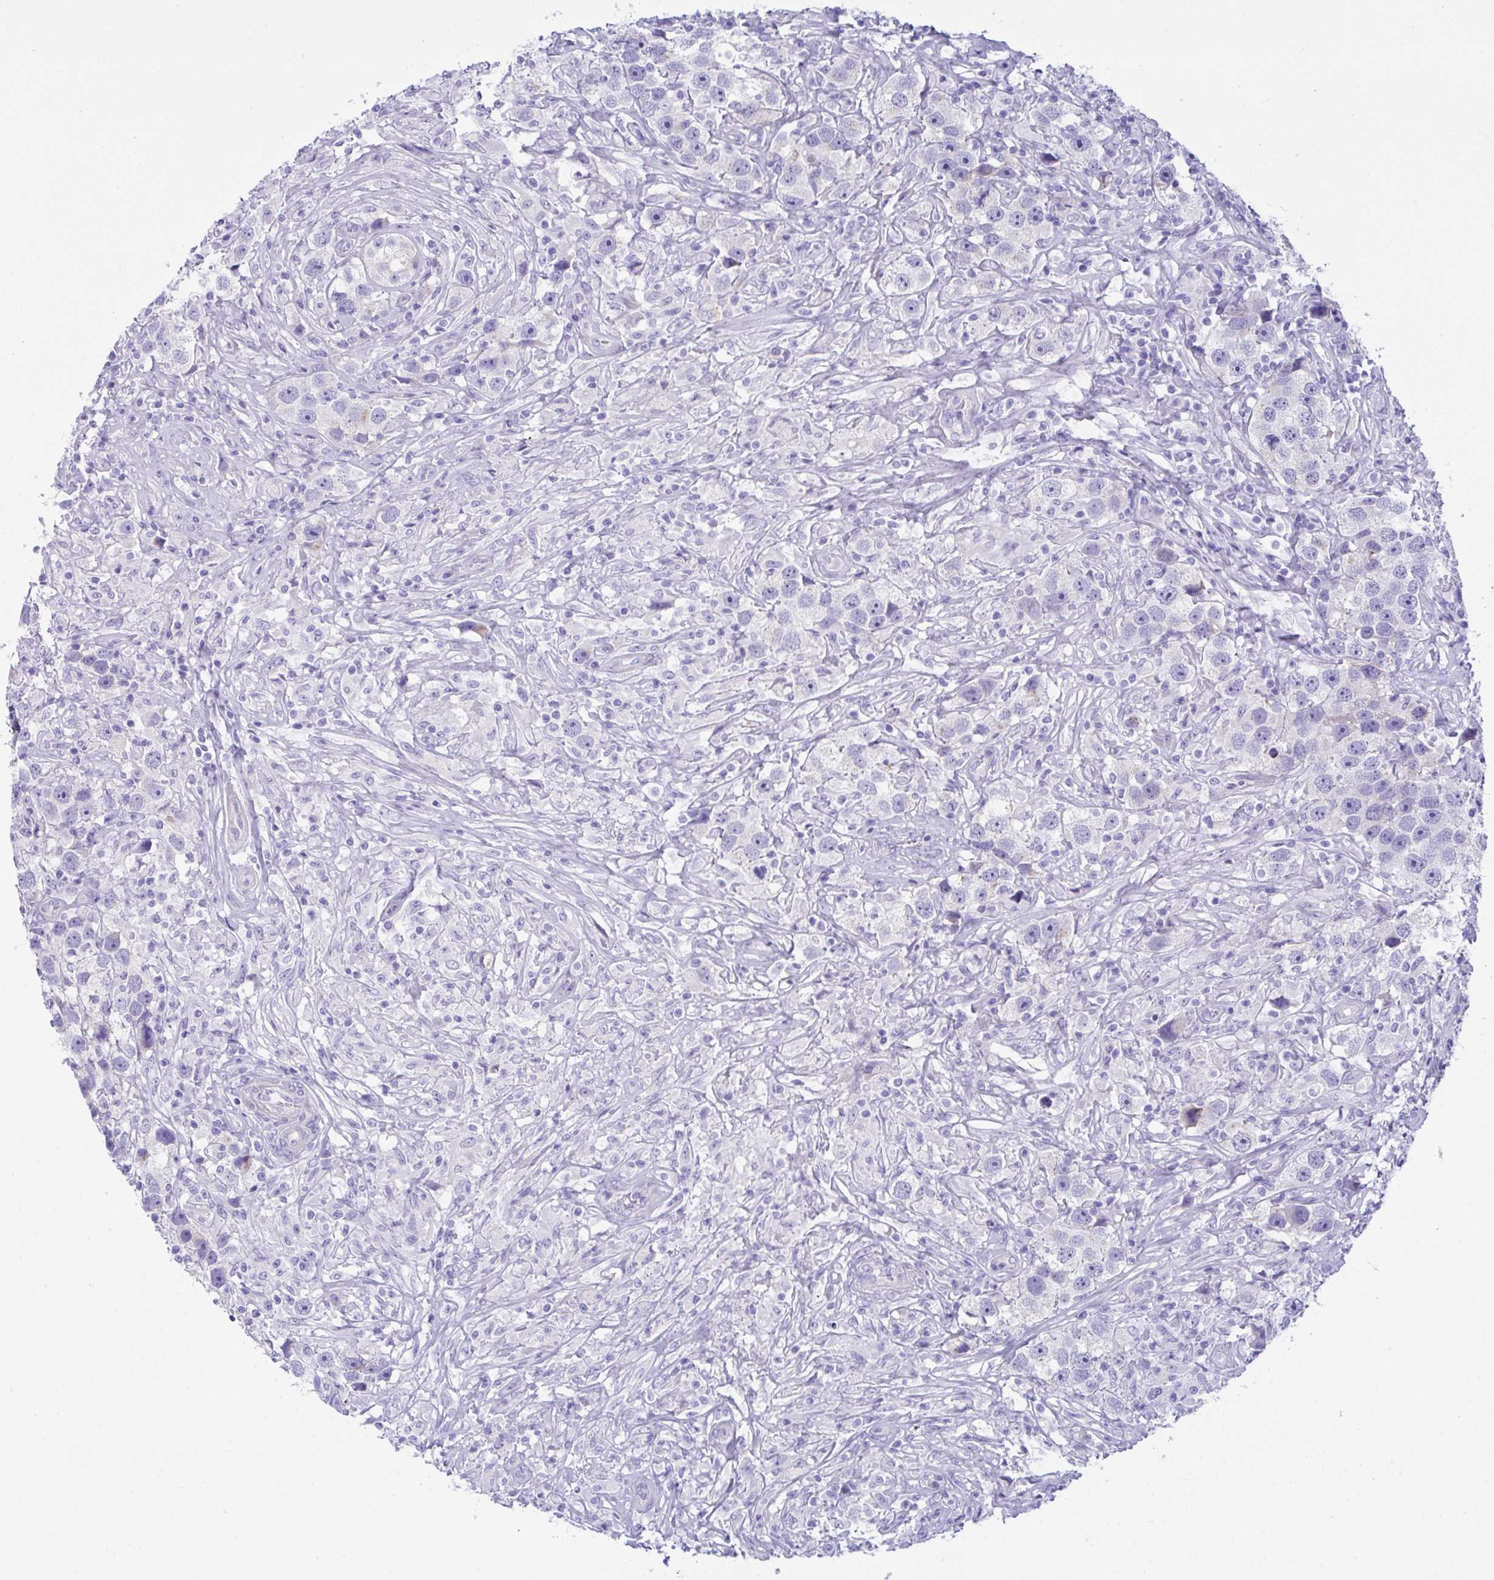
{"staining": {"intensity": "negative", "quantity": "none", "location": "none"}, "tissue": "testis cancer", "cell_type": "Tumor cells", "image_type": "cancer", "snomed": [{"axis": "morphology", "description": "Seminoma, NOS"}, {"axis": "topography", "description": "Testis"}], "caption": "High magnification brightfield microscopy of seminoma (testis) stained with DAB (3,3'-diaminobenzidine) (brown) and counterstained with hematoxylin (blue): tumor cells show no significant expression.", "gene": "TMEM106B", "patient": {"sex": "male", "age": 49}}